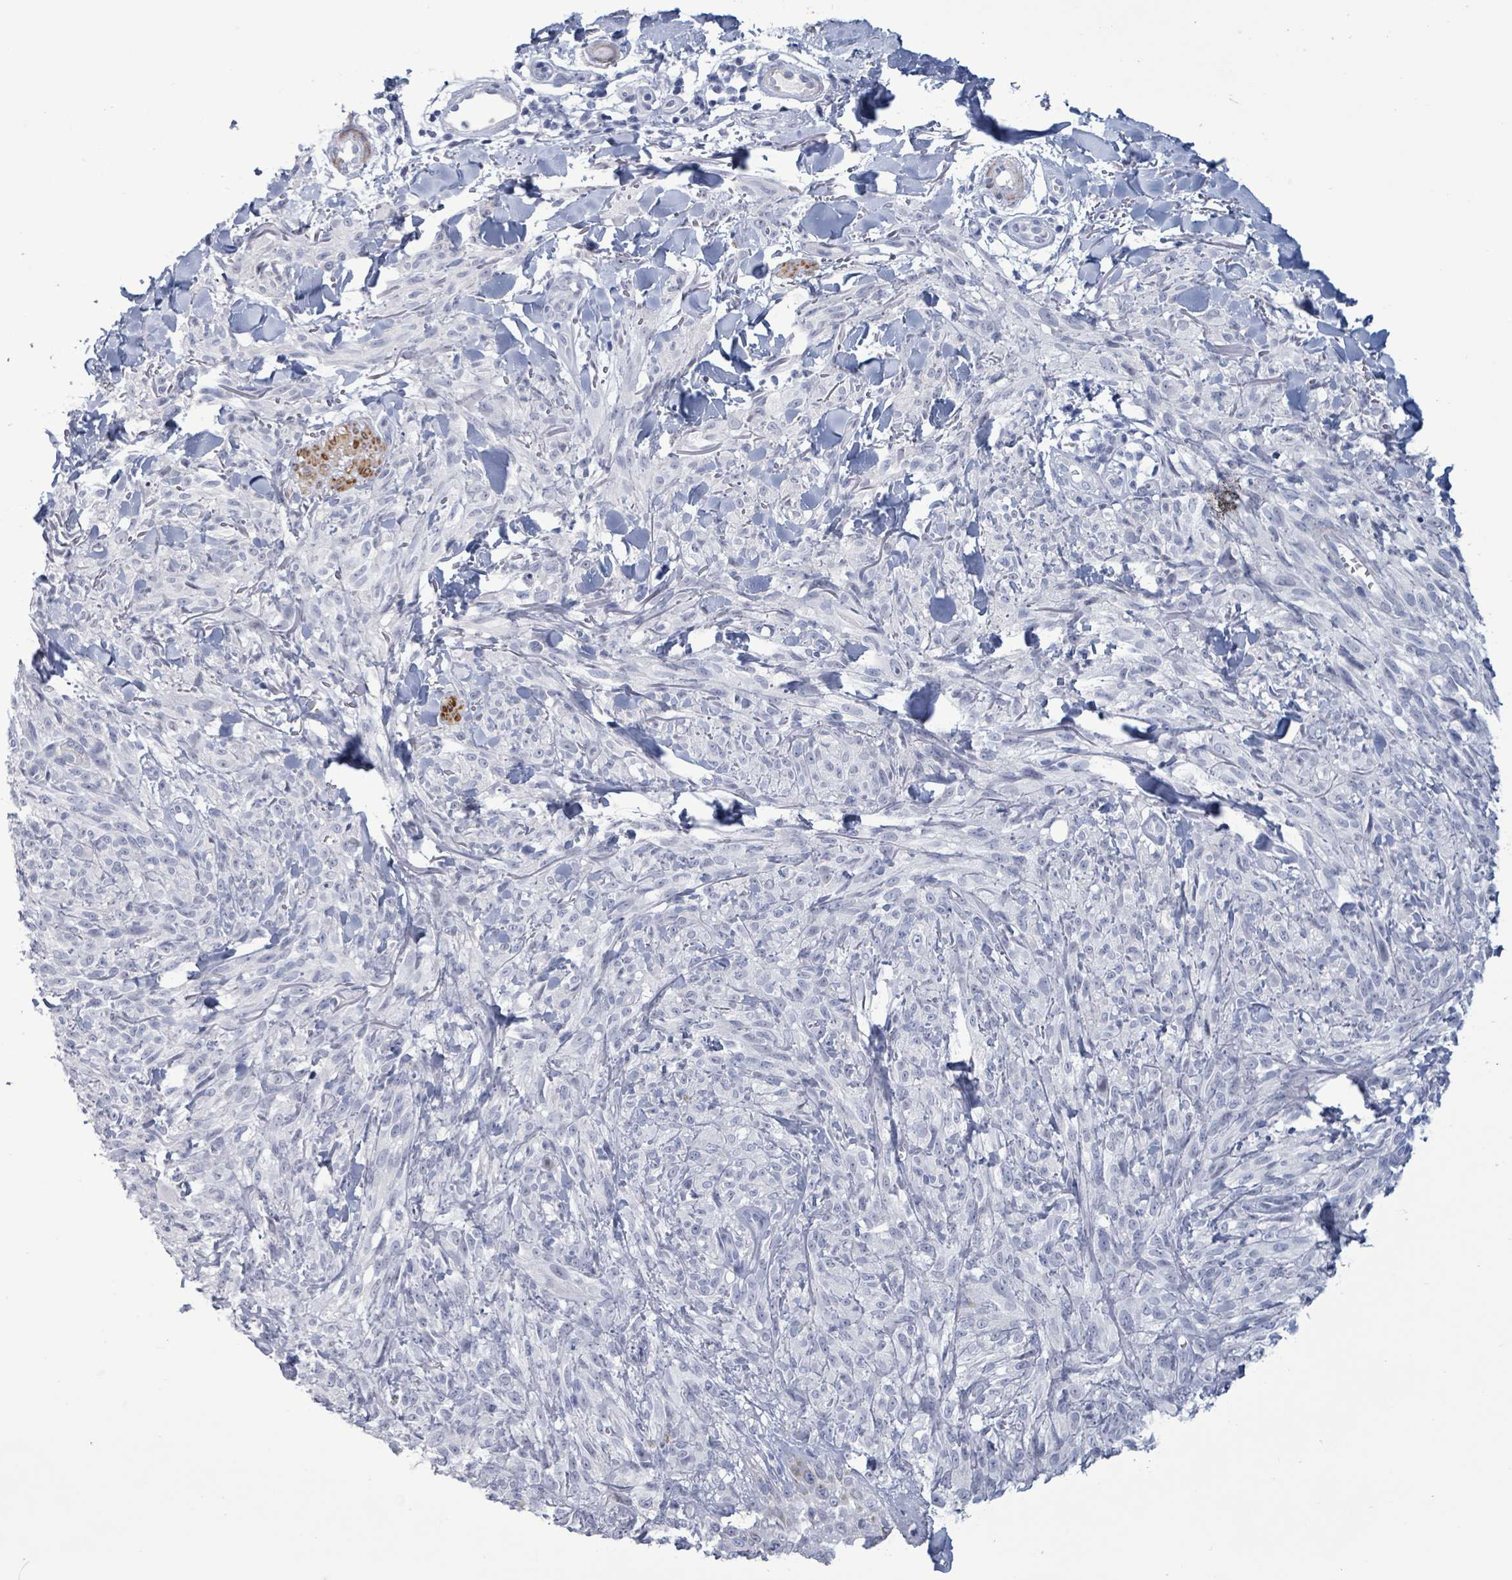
{"staining": {"intensity": "negative", "quantity": "none", "location": "none"}, "tissue": "melanoma", "cell_type": "Tumor cells", "image_type": "cancer", "snomed": [{"axis": "morphology", "description": "Malignant melanoma, NOS"}, {"axis": "topography", "description": "Skin of forearm"}], "caption": "Immunohistochemistry (IHC) of melanoma shows no staining in tumor cells. The staining is performed using DAB (3,3'-diaminobenzidine) brown chromogen with nuclei counter-stained in using hematoxylin.", "gene": "ZNF771", "patient": {"sex": "female", "age": 65}}